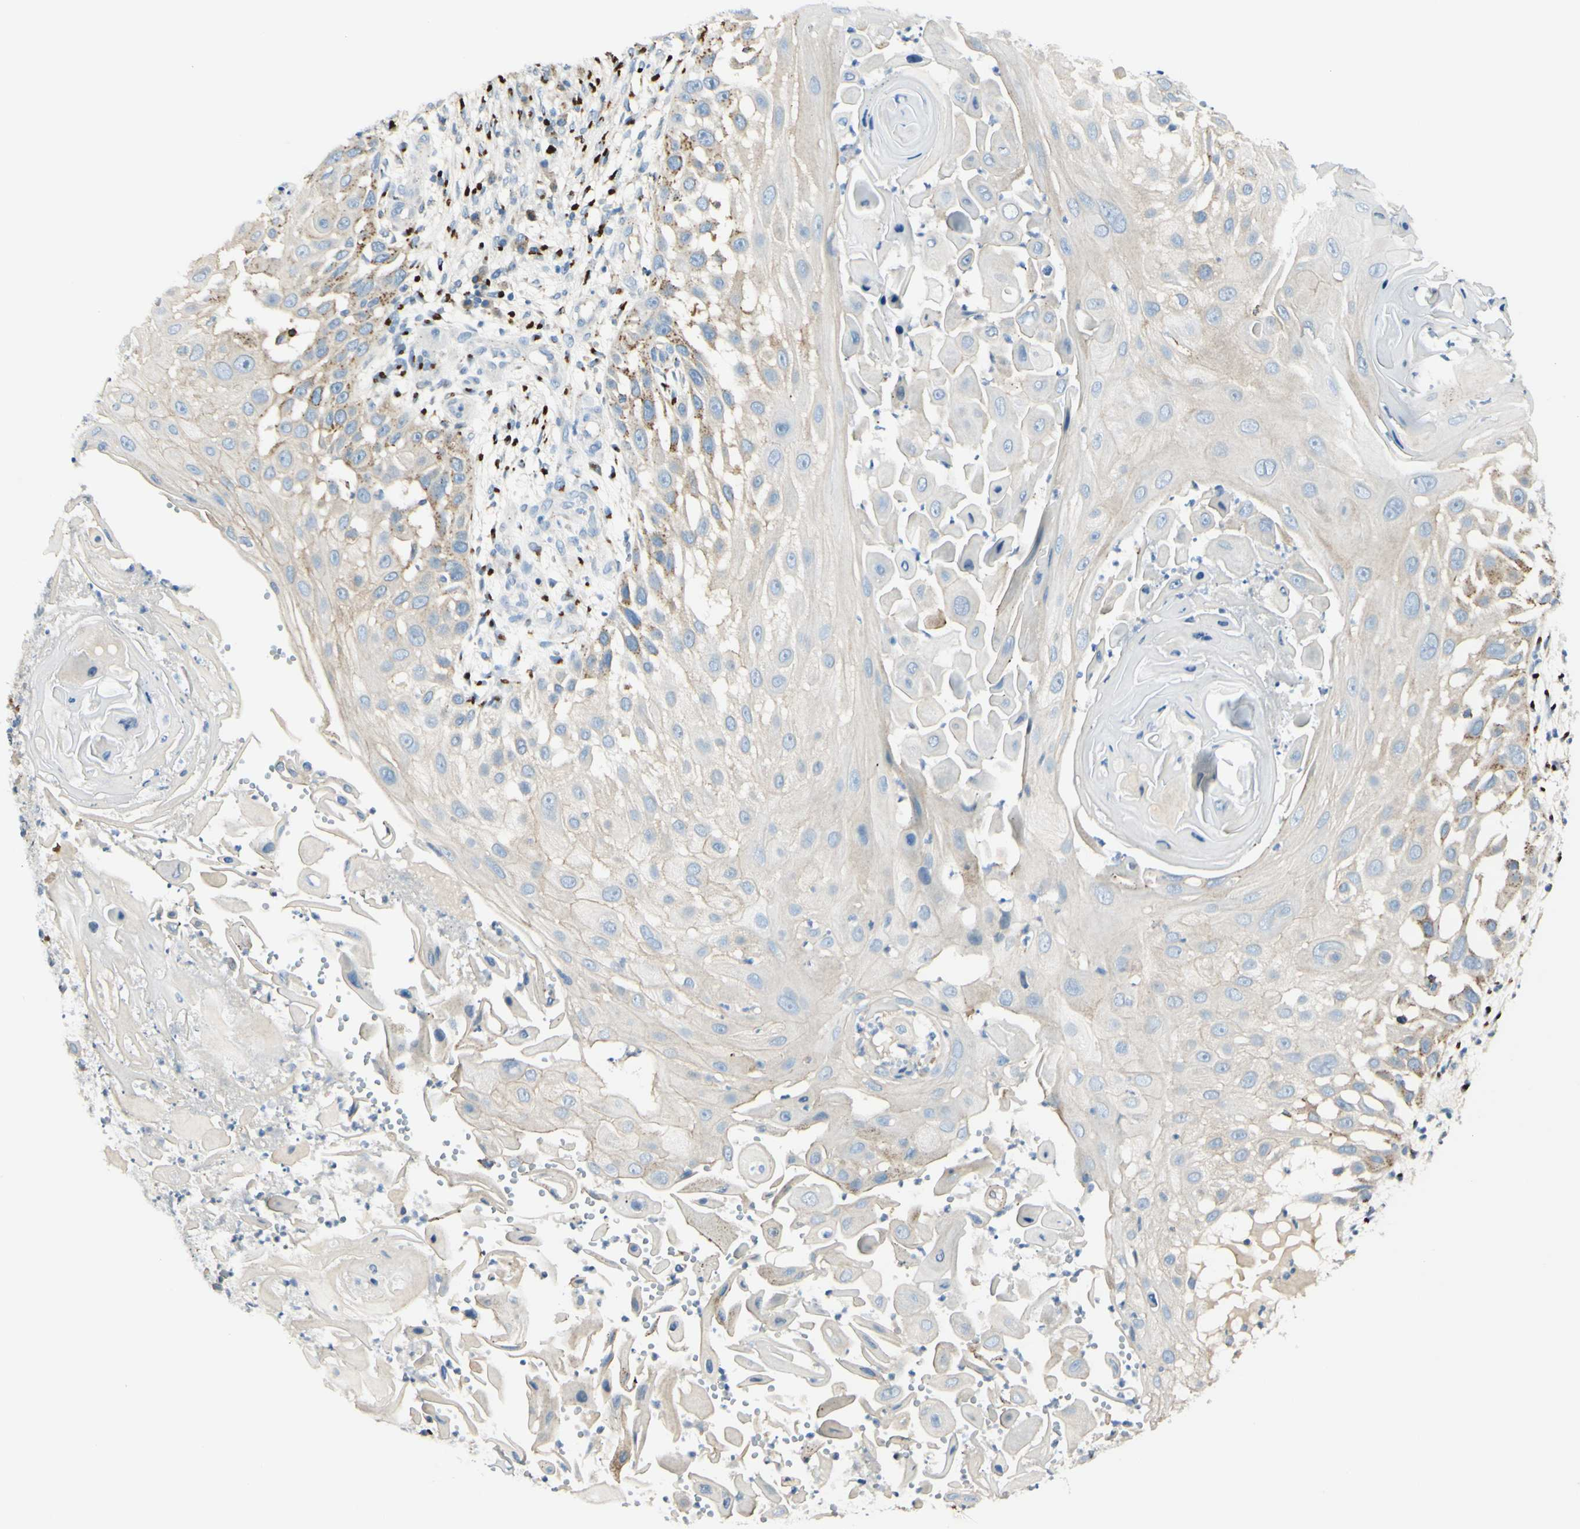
{"staining": {"intensity": "moderate", "quantity": "<25%", "location": "cytoplasmic/membranous"}, "tissue": "skin cancer", "cell_type": "Tumor cells", "image_type": "cancer", "snomed": [{"axis": "morphology", "description": "Squamous cell carcinoma, NOS"}, {"axis": "topography", "description": "Skin"}], "caption": "This histopathology image reveals skin squamous cell carcinoma stained with immunohistochemistry to label a protein in brown. The cytoplasmic/membranous of tumor cells show moderate positivity for the protein. Nuclei are counter-stained blue.", "gene": "GALNT5", "patient": {"sex": "female", "age": 44}}